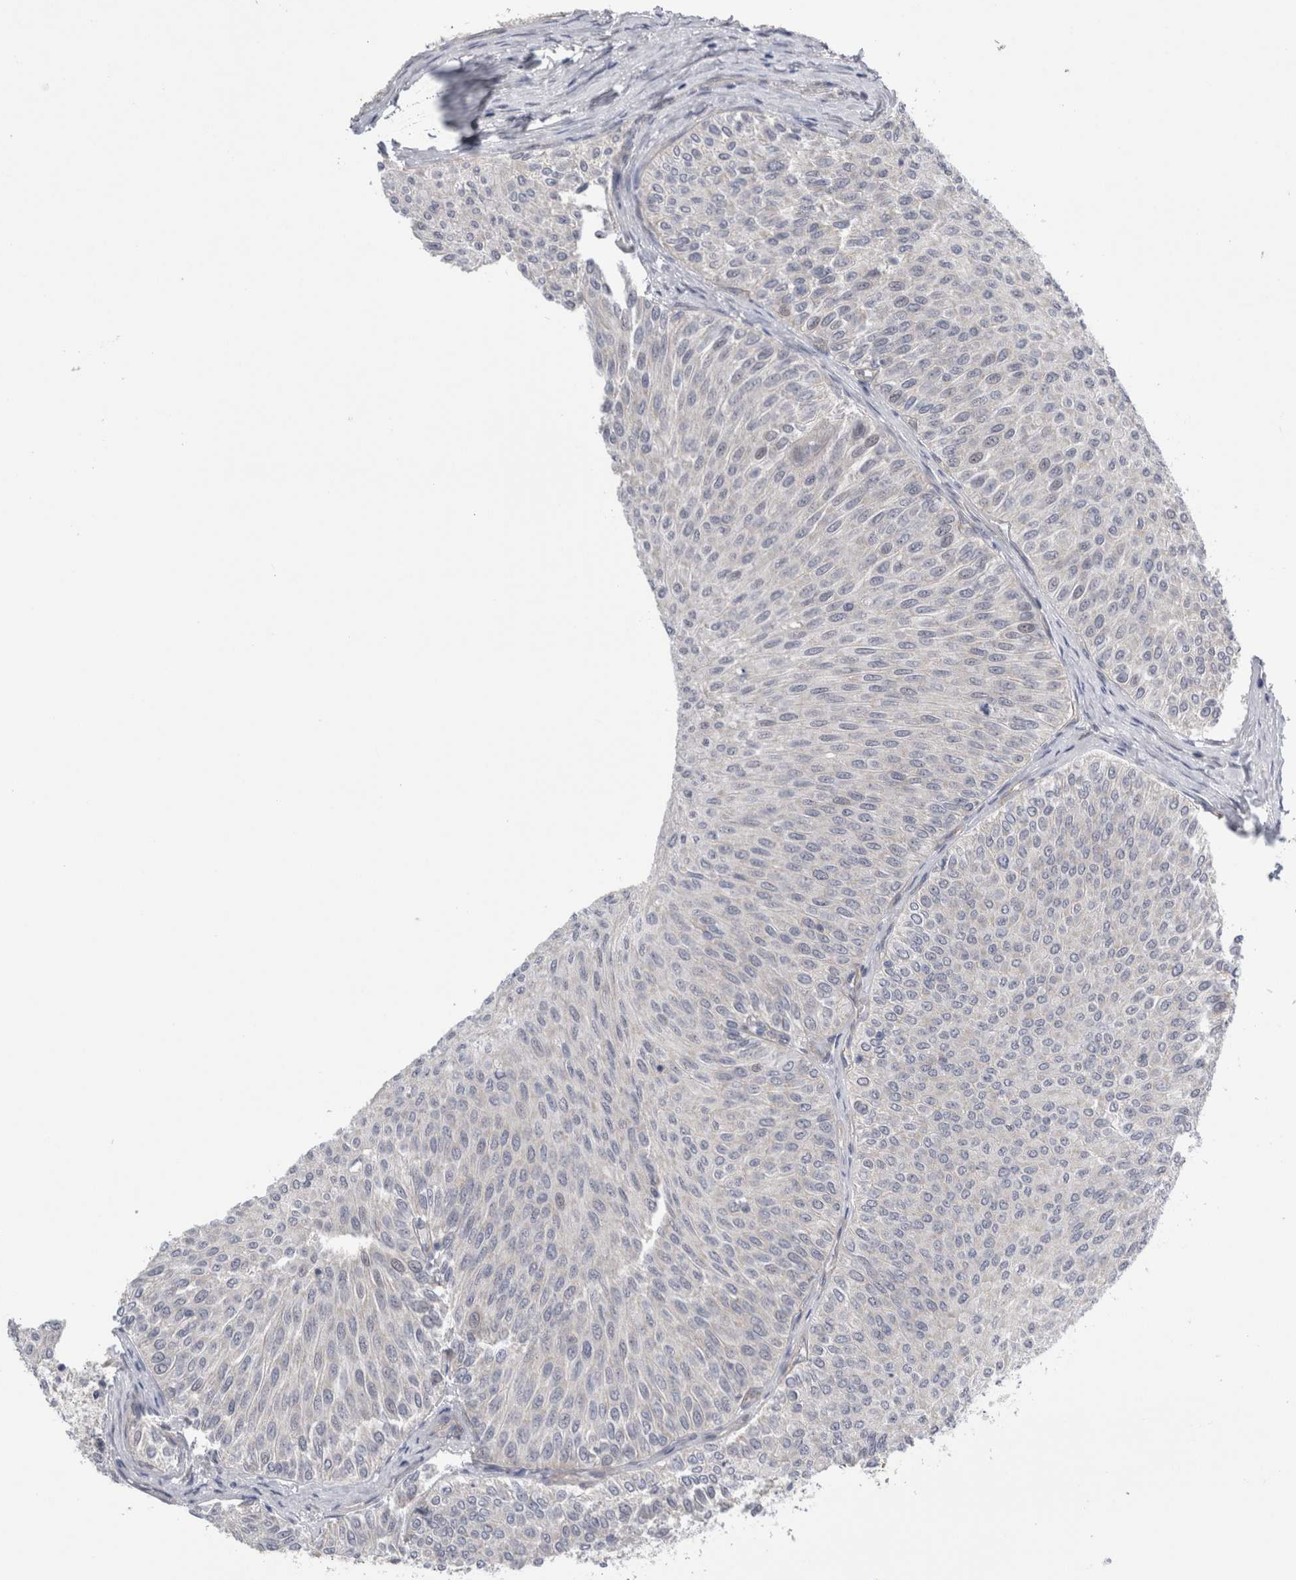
{"staining": {"intensity": "negative", "quantity": "none", "location": "none"}, "tissue": "urothelial cancer", "cell_type": "Tumor cells", "image_type": "cancer", "snomed": [{"axis": "morphology", "description": "Urothelial carcinoma, Low grade"}, {"axis": "topography", "description": "Urinary bladder"}], "caption": "Immunohistochemistry histopathology image of neoplastic tissue: human low-grade urothelial carcinoma stained with DAB reveals no significant protein positivity in tumor cells. (DAB (3,3'-diaminobenzidine) immunohistochemistry with hematoxylin counter stain).", "gene": "TAFA5", "patient": {"sex": "male", "age": 78}}